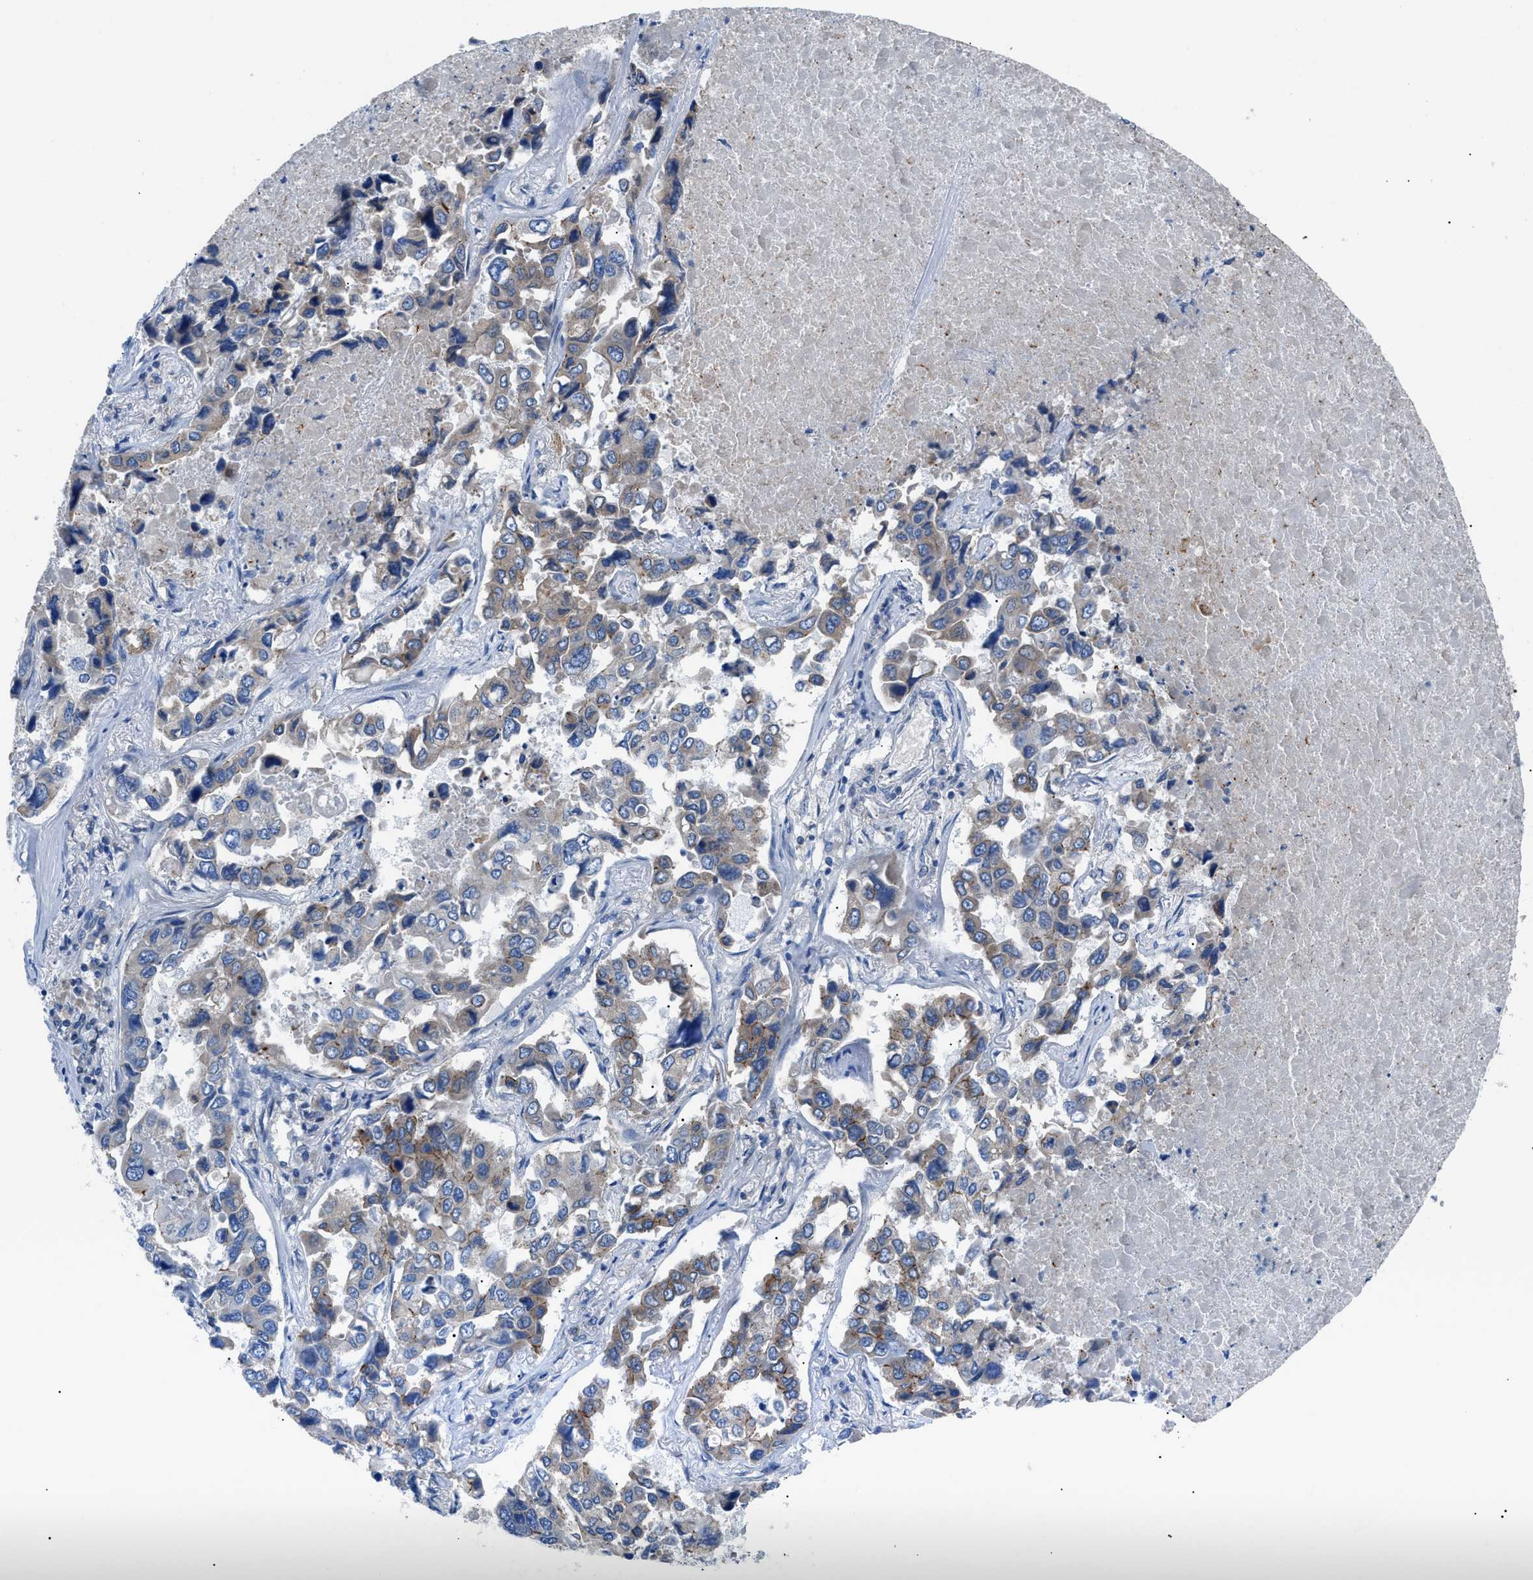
{"staining": {"intensity": "weak", "quantity": "25%-75%", "location": "cytoplasmic/membranous"}, "tissue": "lung cancer", "cell_type": "Tumor cells", "image_type": "cancer", "snomed": [{"axis": "morphology", "description": "Adenocarcinoma, NOS"}, {"axis": "topography", "description": "Lung"}], "caption": "A histopathology image of lung adenocarcinoma stained for a protein reveals weak cytoplasmic/membranous brown staining in tumor cells.", "gene": "ZDHHC24", "patient": {"sex": "male", "age": 64}}